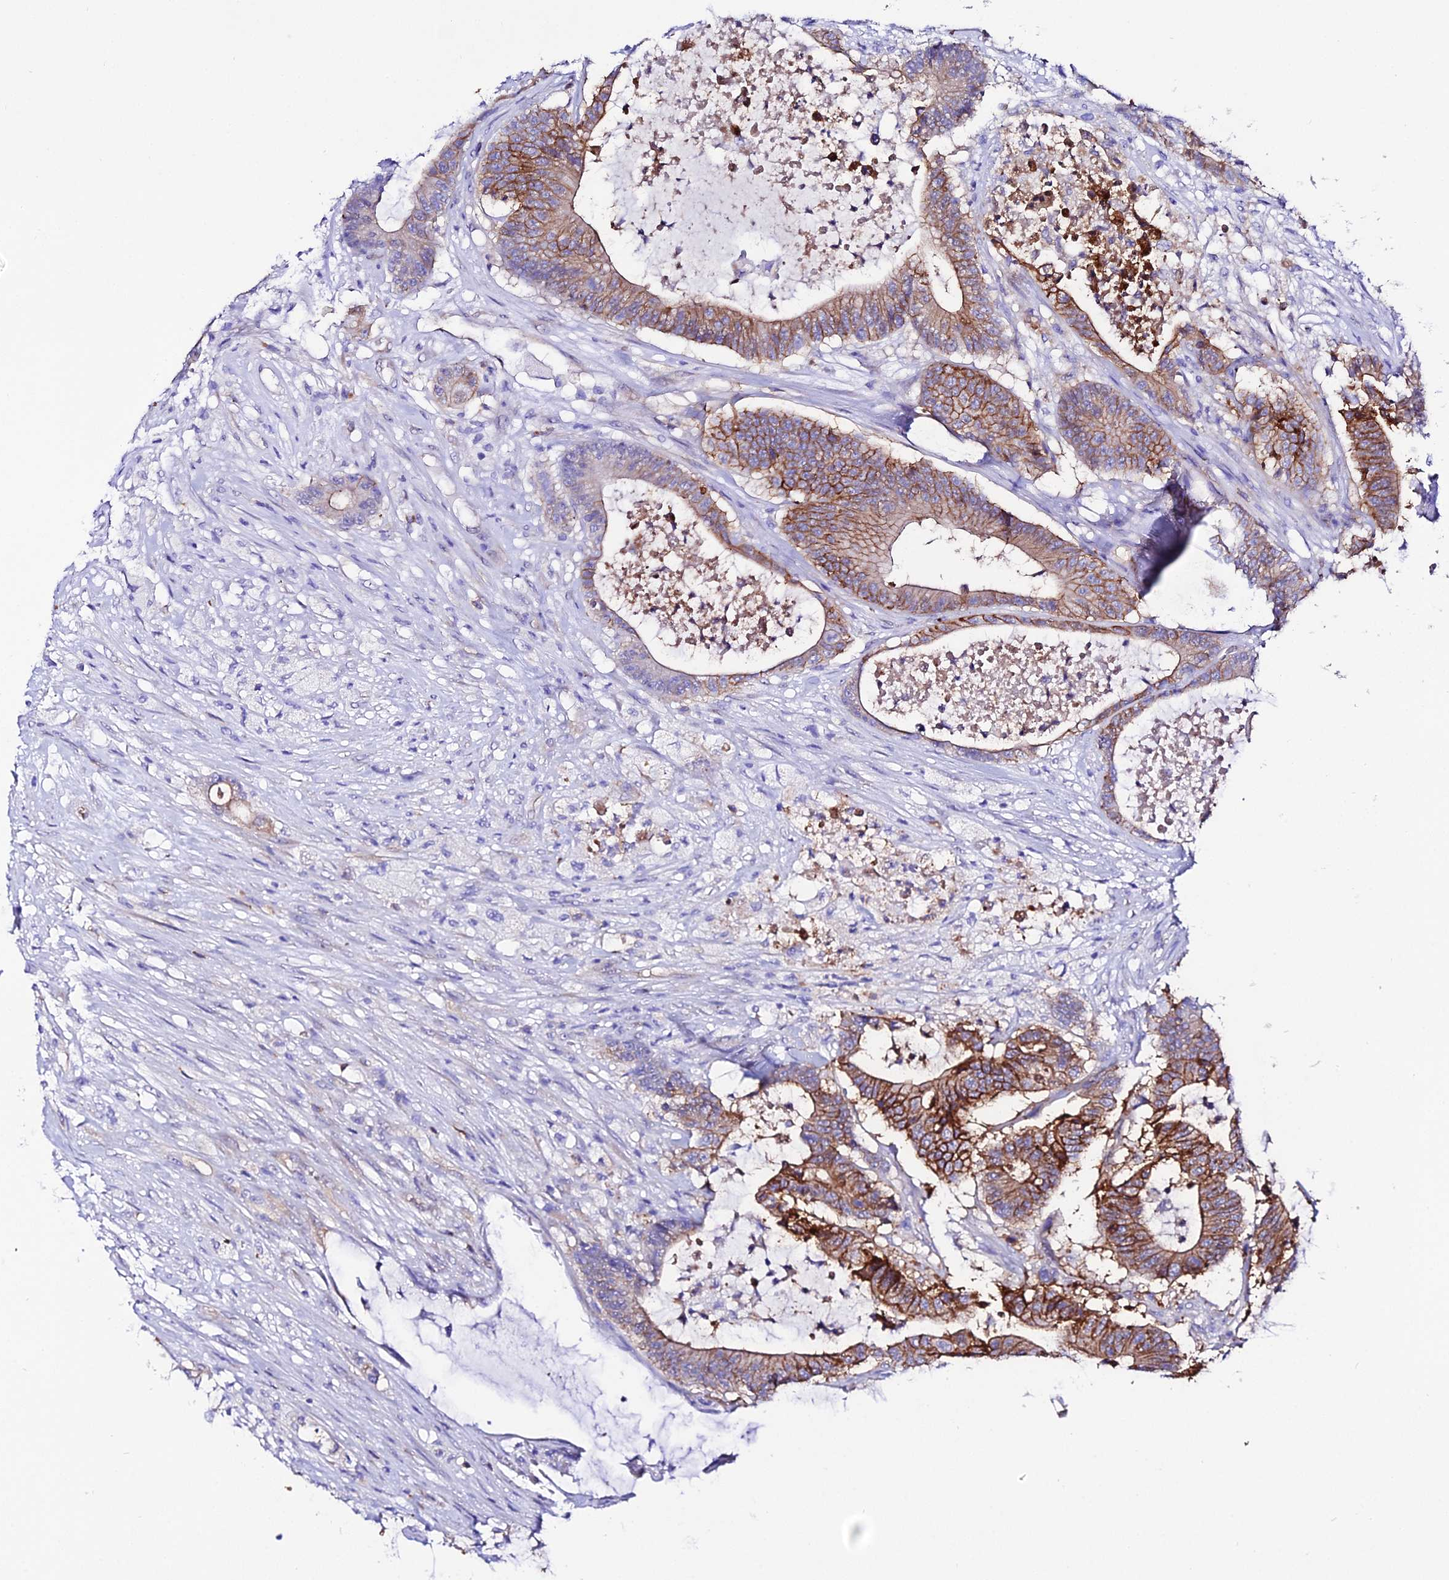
{"staining": {"intensity": "strong", "quantity": ">75%", "location": "cytoplasmic/membranous"}, "tissue": "colorectal cancer", "cell_type": "Tumor cells", "image_type": "cancer", "snomed": [{"axis": "morphology", "description": "Adenocarcinoma, NOS"}, {"axis": "topography", "description": "Colon"}], "caption": "A high amount of strong cytoplasmic/membranous positivity is appreciated in about >75% of tumor cells in colorectal cancer (adenocarcinoma) tissue.", "gene": "S100A16", "patient": {"sex": "female", "age": 84}}